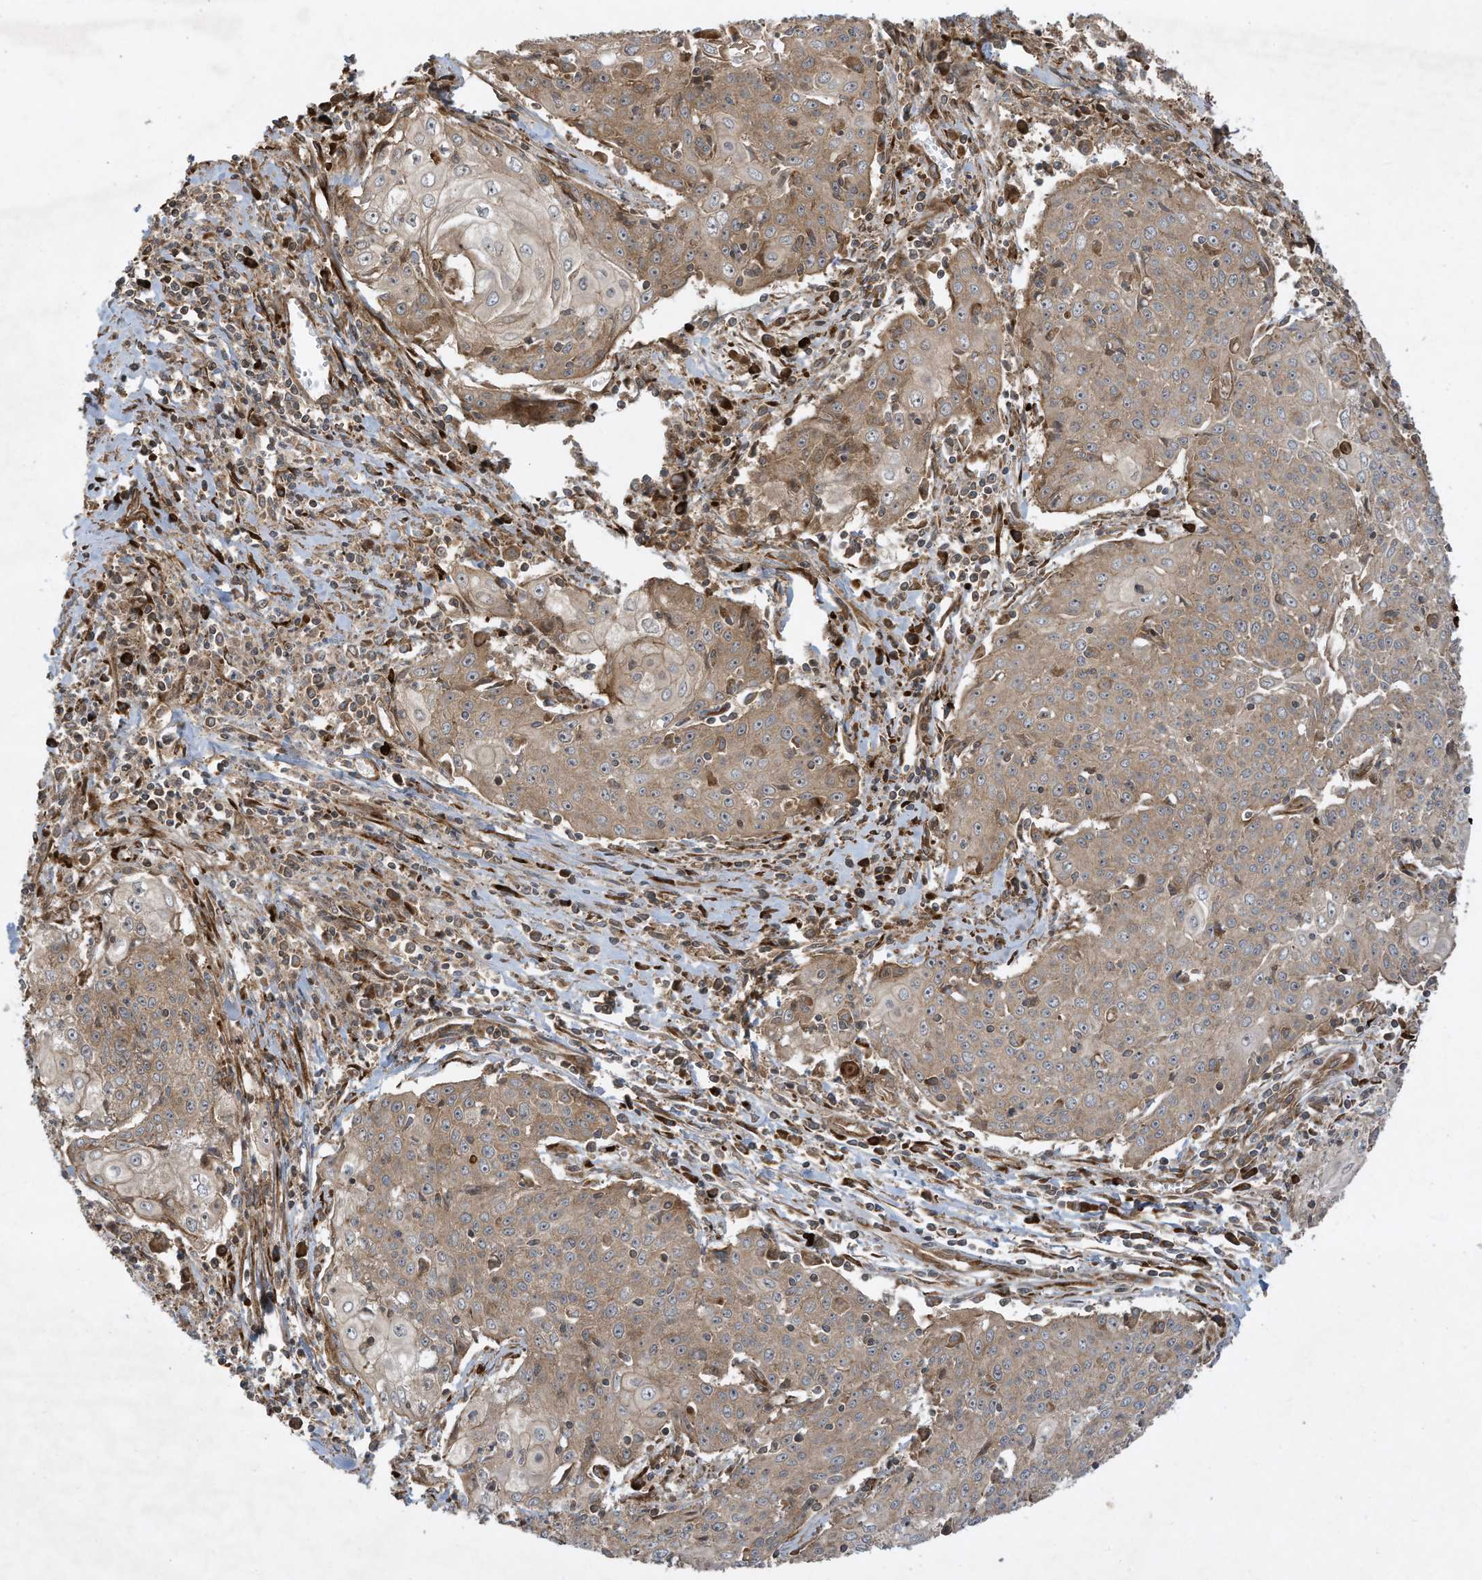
{"staining": {"intensity": "moderate", "quantity": ">75%", "location": "cytoplasmic/membranous"}, "tissue": "cervical cancer", "cell_type": "Tumor cells", "image_type": "cancer", "snomed": [{"axis": "morphology", "description": "Squamous cell carcinoma, NOS"}, {"axis": "topography", "description": "Cervix"}], "caption": "There is medium levels of moderate cytoplasmic/membranous expression in tumor cells of squamous cell carcinoma (cervical), as demonstrated by immunohistochemical staining (brown color).", "gene": "DDIT4", "patient": {"sex": "female", "age": 48}}